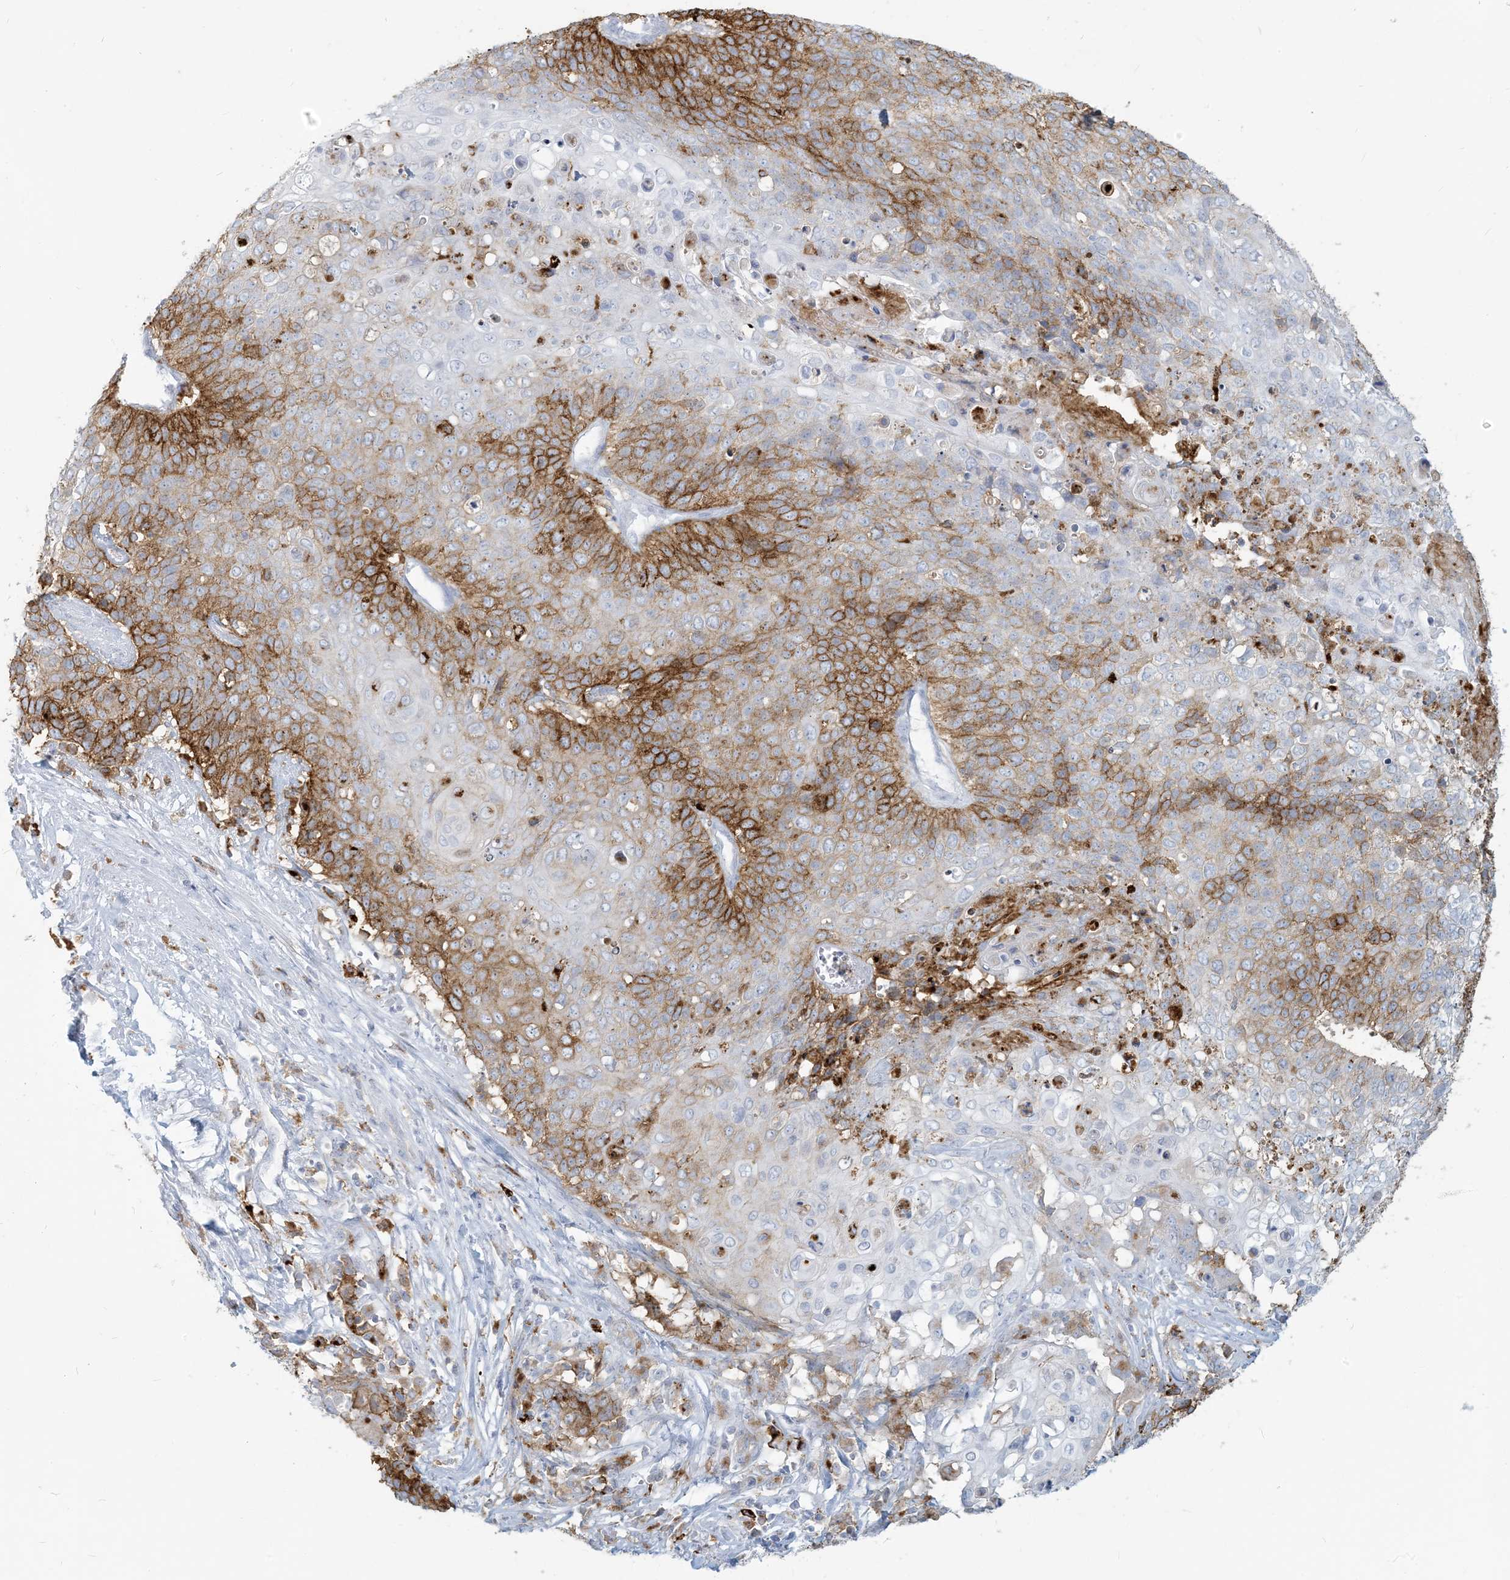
{"staining": {"intensity": "strong", "quantity": "25%-75%", "location": "cytoplasmic/membranous"}, "tissue": "cervical cancer", "cell_type": "Tumor cells", "image_type": "cancer", "snomed": [{"axis": "morphology", "description": "Squamous cell carcinoma, NOS"}, {"axis": "topography", "description": "Cervix"}], "caption": "Immunohistochemistry image of neoplastic tissue: human cervical cancer (squamous cell carcinoma) stained using immunohistochemistry (IHC) reveals high levels of strong protein expression localized specifically in the cytoplasmic/membranous of tumor cells, appearing as a cytoplasmic/membranous brown color.", "gene": "HLA-DRB1", "patient": {"sex": "female", "age": 39}}